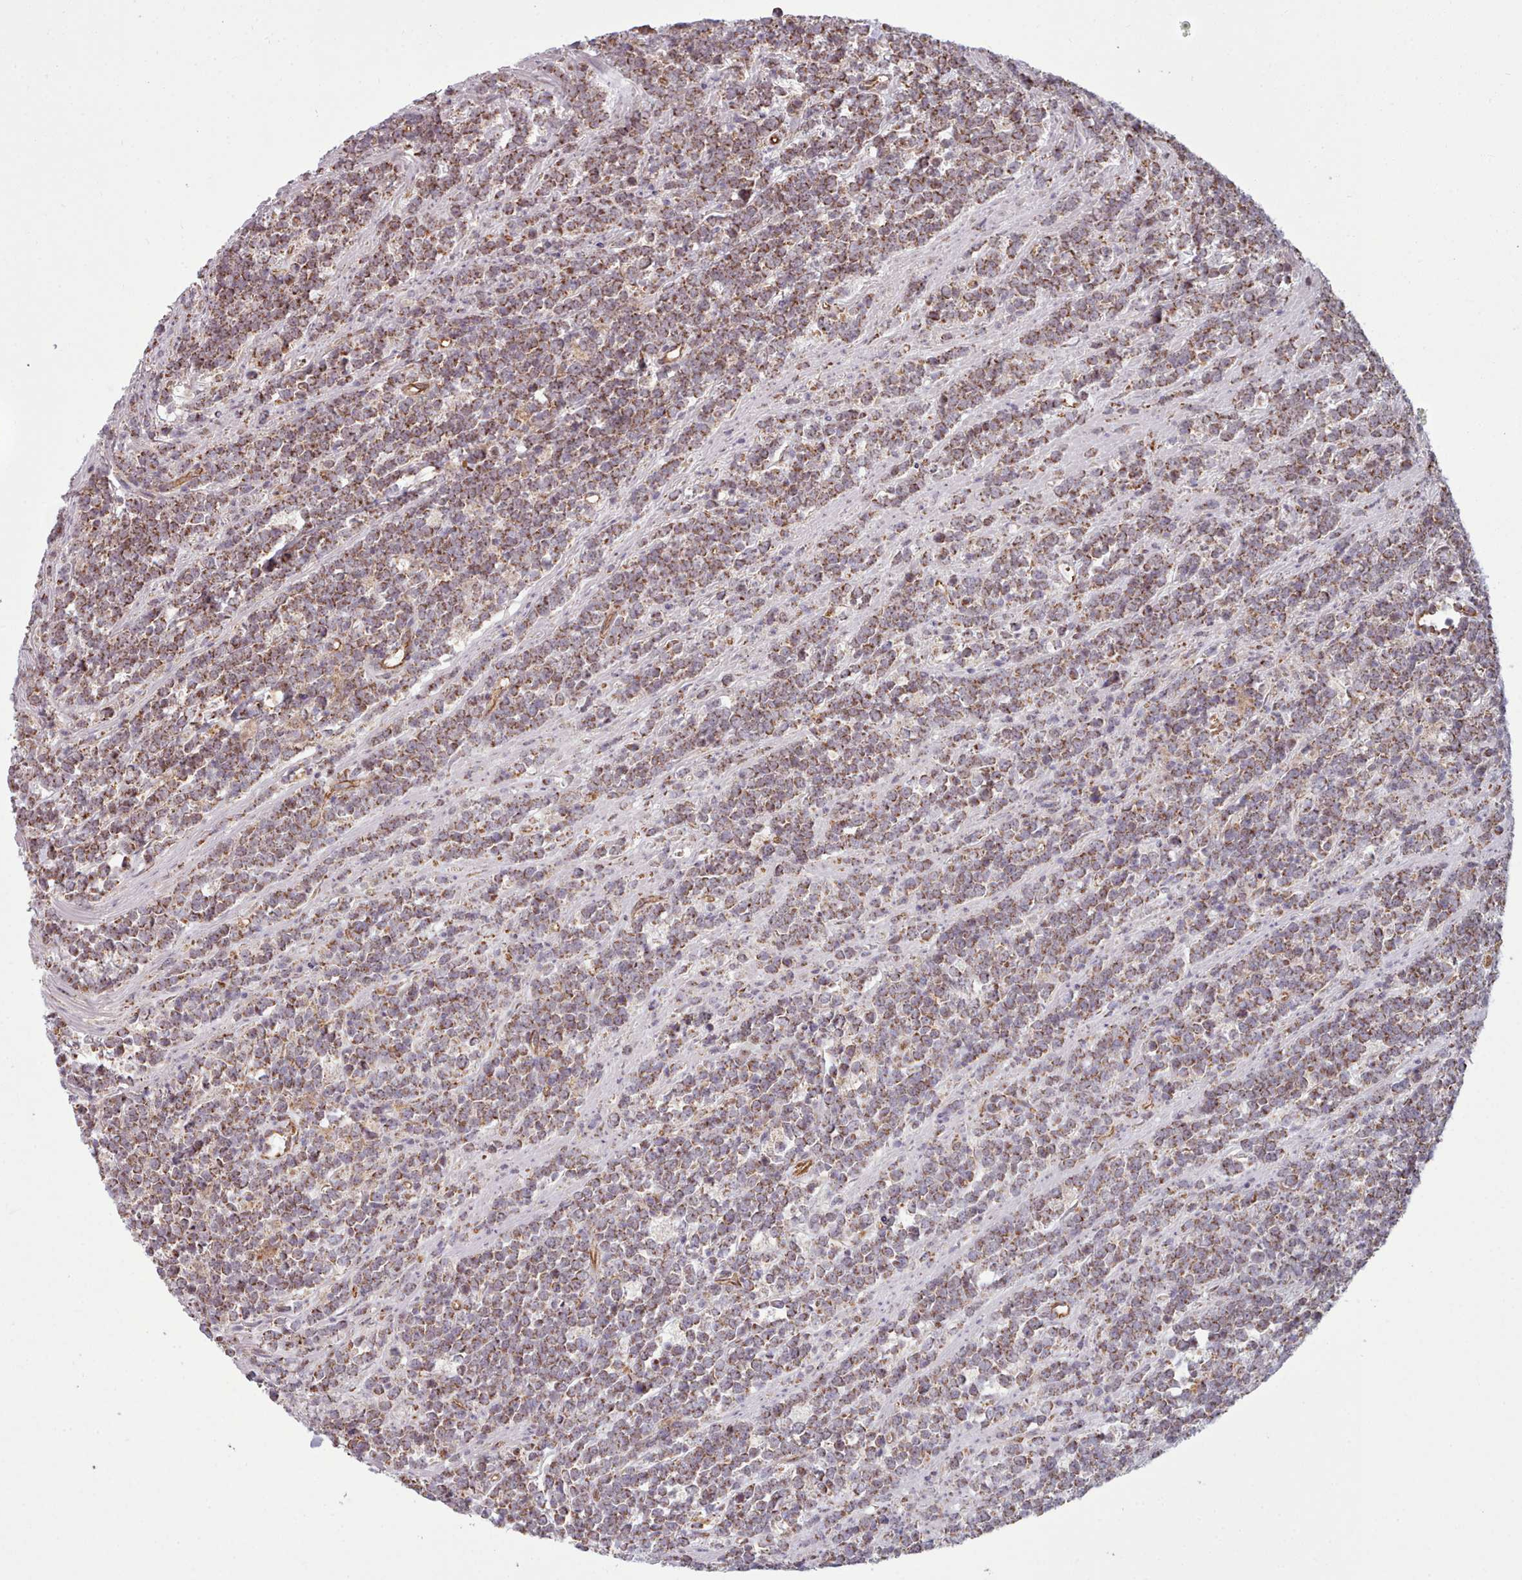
{"staining": {"intensity": "moderate", "quantity": ">75%", "location": "cytoplasmic/membranous"}, "tissue": "lymphoma", "cell_type": "Tumor cells", "image_type": "cancer", "snomed": [{"axis": "morphology", "description": "Malignant lymphoma, non-Hodgkin's type, High grade"}, {"axis": "topography", "description": "Small intestine"}, {"axis": "topography", "description": "Colon"}], "caption": "High-grade malignant lymphoma, non-Hodgkin's type was stained to show a protein in brown. There is medium levels of moderate cytoplasmic/membranous staining in approximately >75% of tumor cells.", "gene": "MRPL46", "patient": {"sex": "male", "age": 8}}